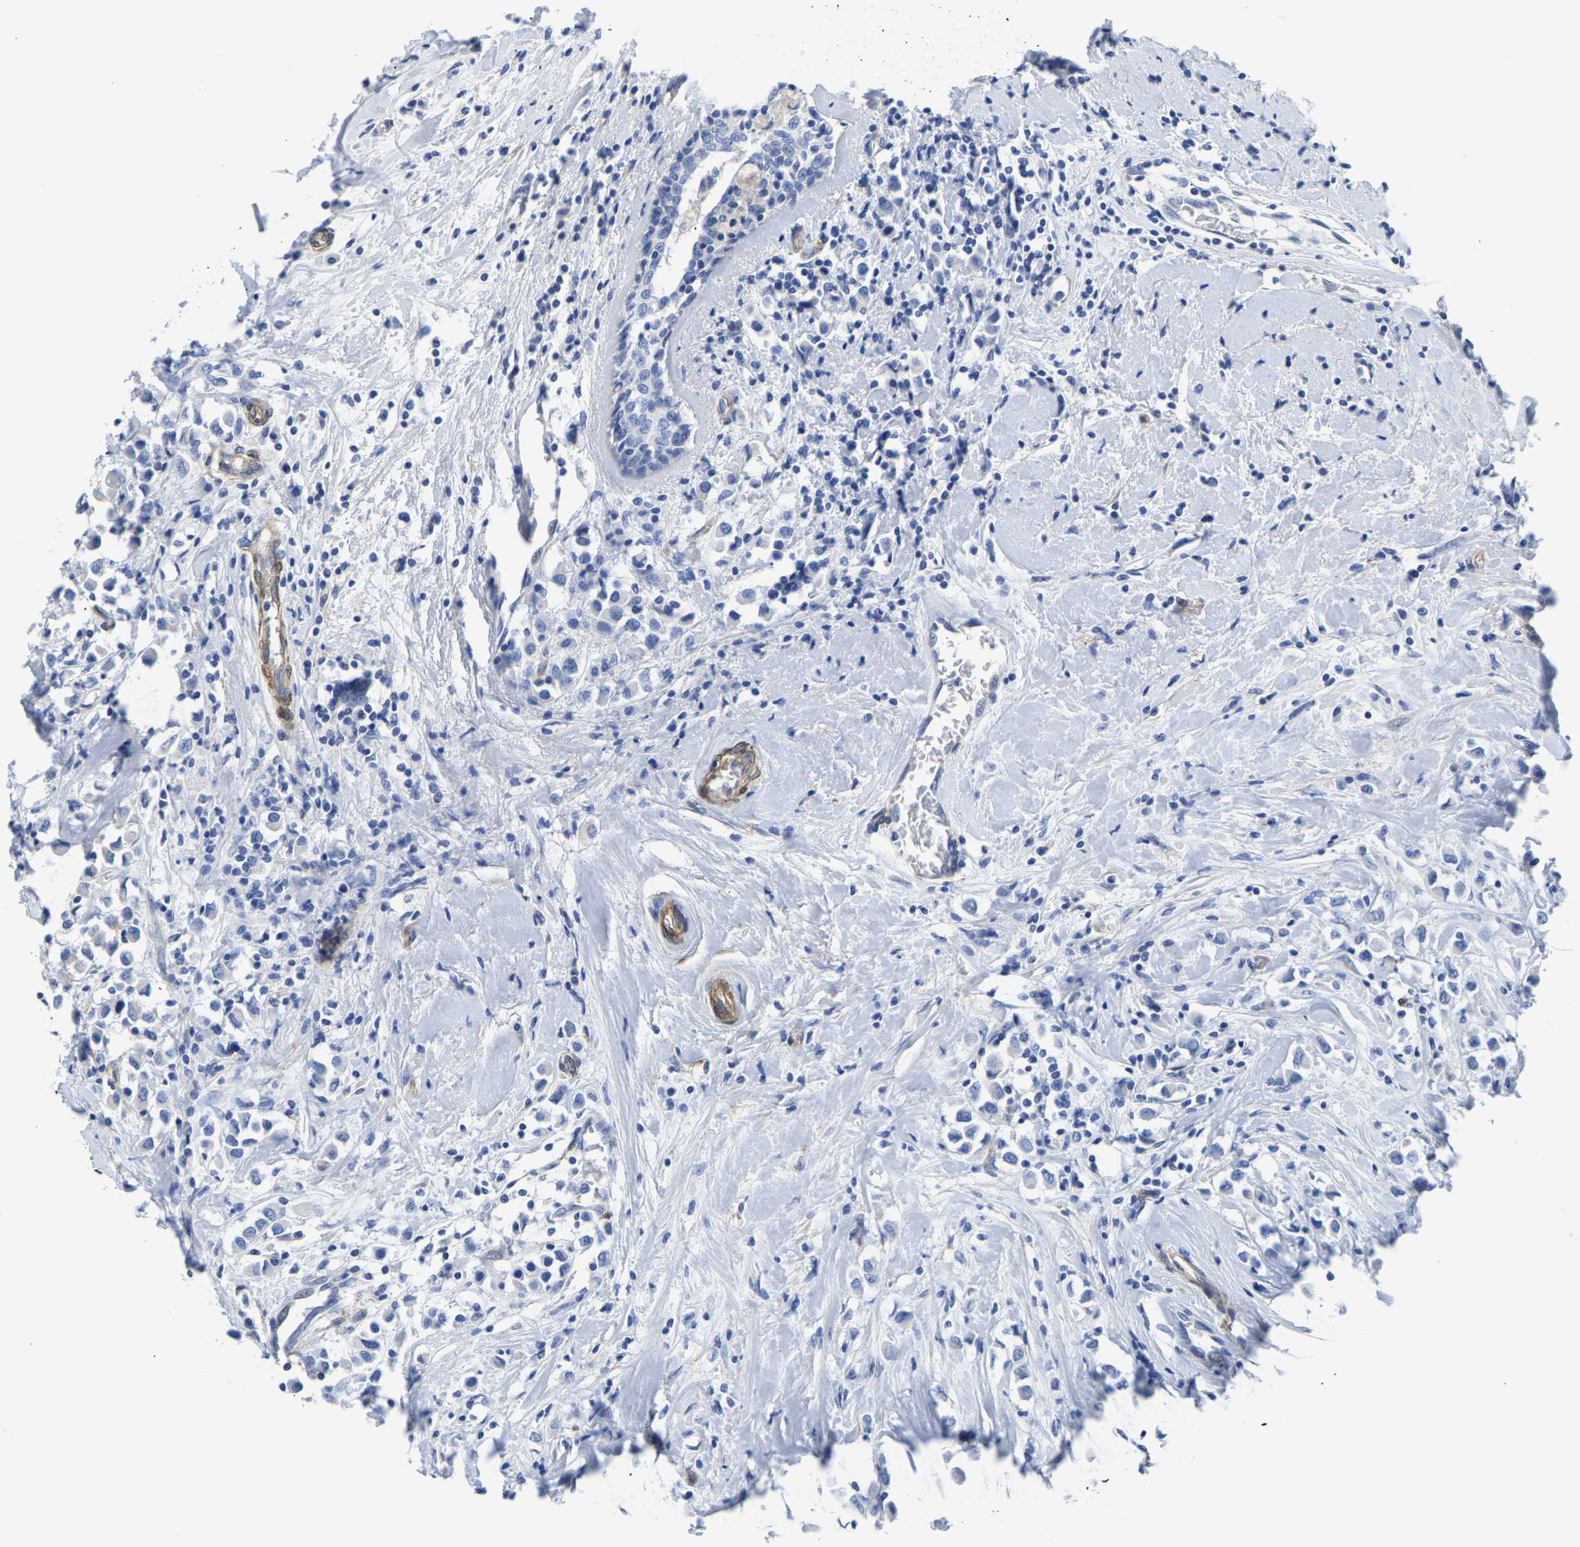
{"staining": {"intensity": "negative", "quantity": "none", "location": "none"}, "tissue": "breast cancer", "cell_type": "Tumor cells", "image_type": "cancer", "snomed": [{"axis": "morphology", "description": "Duct carcinoma"}, {"axis": "topography", "description": "Breast"}], "caption": "DAB (3,3'-diaminobenzidine) immunohistochemical staining of breast cancer demonstrates no significant positivity in tumor cells.", "gene": "SLC45A3", "patient": {"sex": "female", "age": 61}}